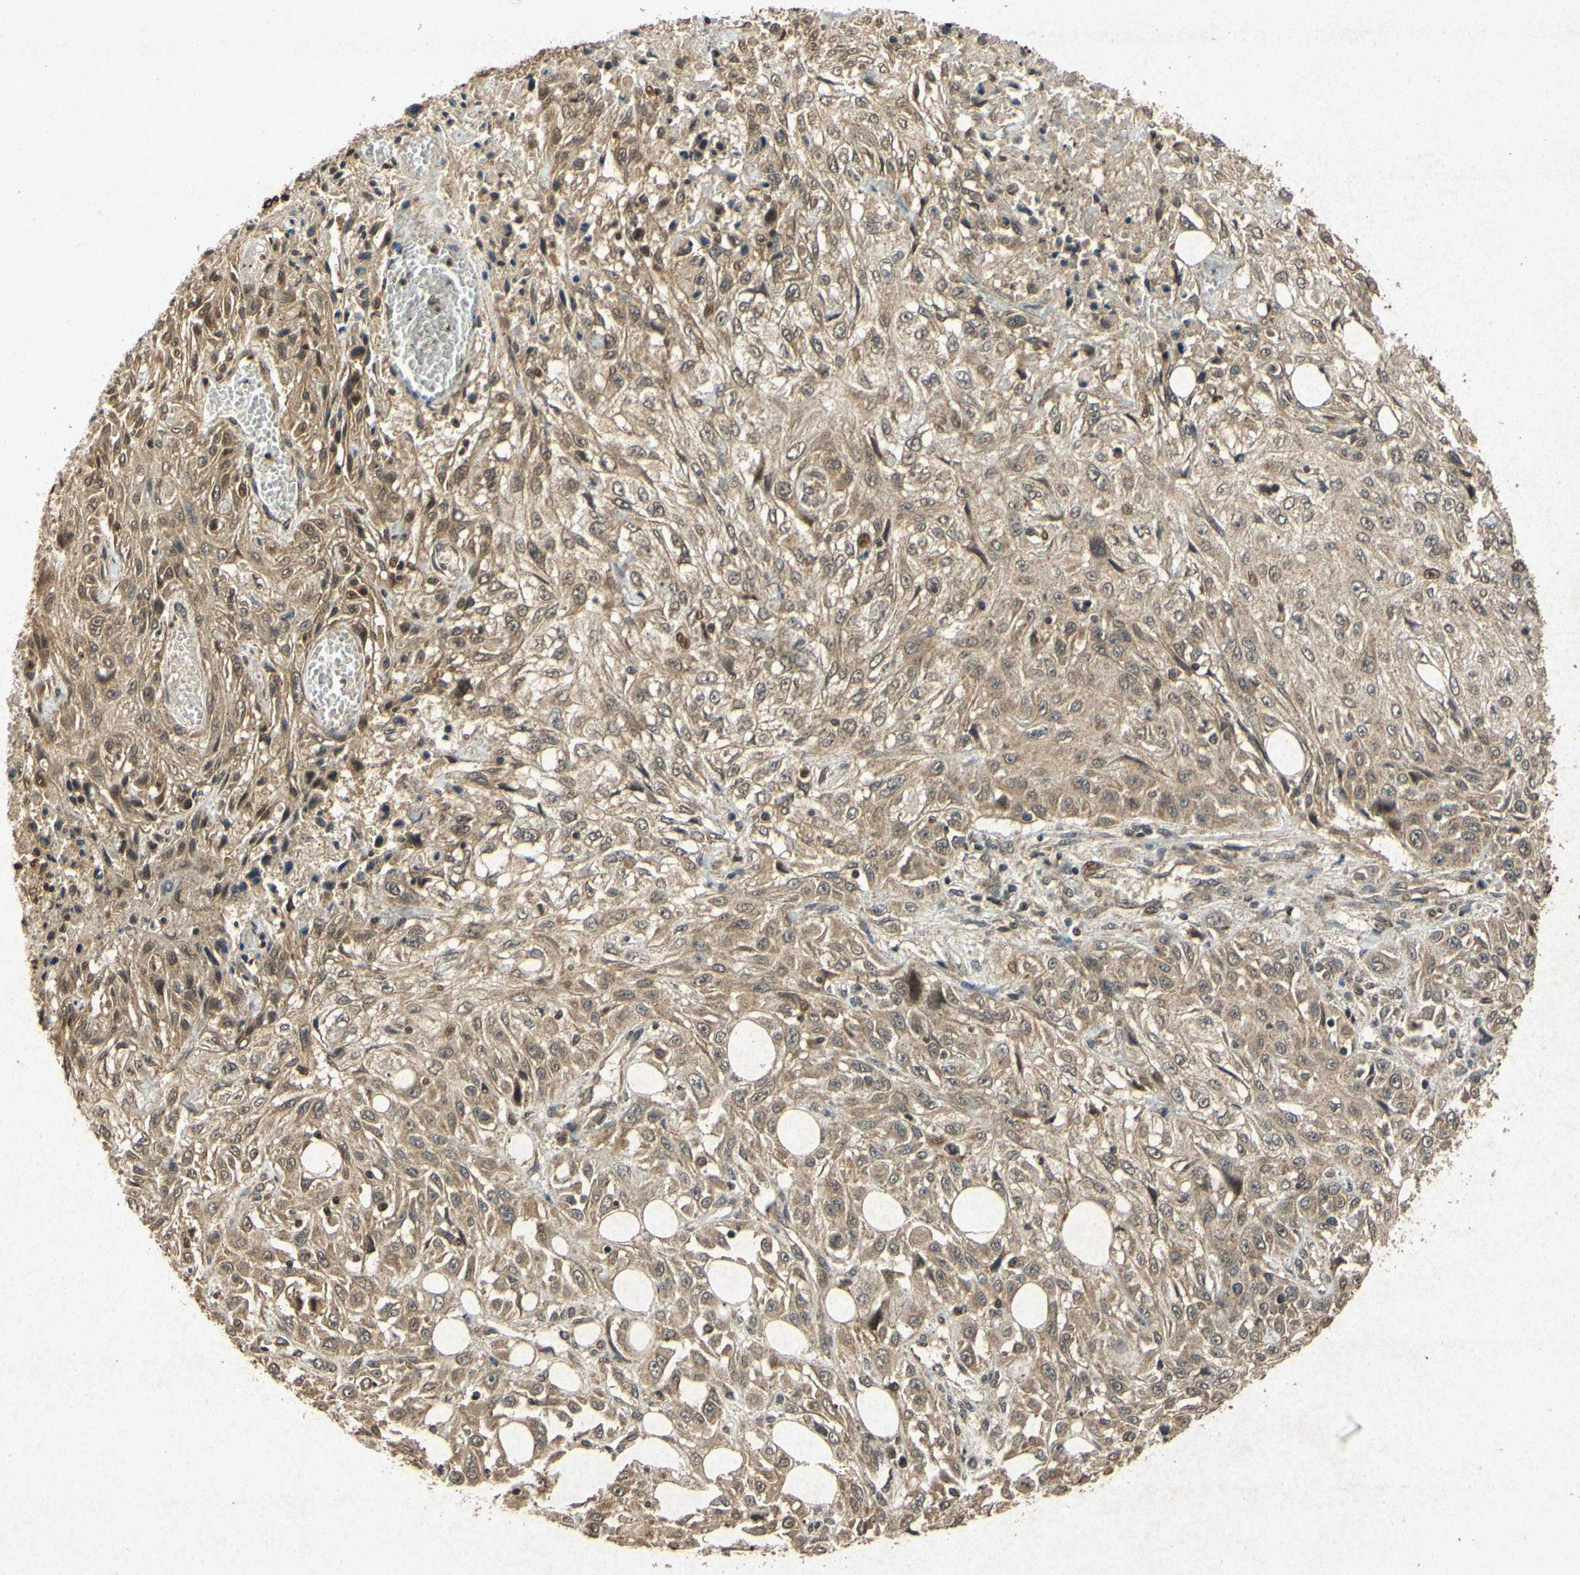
{"staining": {"intensity": "weak", "quantity": ">75%", "location": "cytoplasmic/membranous"}, "tissue": "skin cancer", "cell_type": "Tumor cells", "image_type": "cancer", "snomed": [{"axis": "morphology", "description": "Squamous cell carcinoma, NOS"}, {"axis": "morphology", "description": "Squamous cell carcinoma, metastatic, NOS"}, {"axis": "topography", "description": "Skin"}, {"axis": "topography", "description": "Lymph node"}], "caption": "Immunohistochemical staining of metastatic squamous cell carcinoma (skin) reveals low levels of weak cytoplasmic/membranous protein staining in approximately >75% of tumor cells.", "gene": "ATP6V1H", "patient": {"sex": "male", "age": 75}}